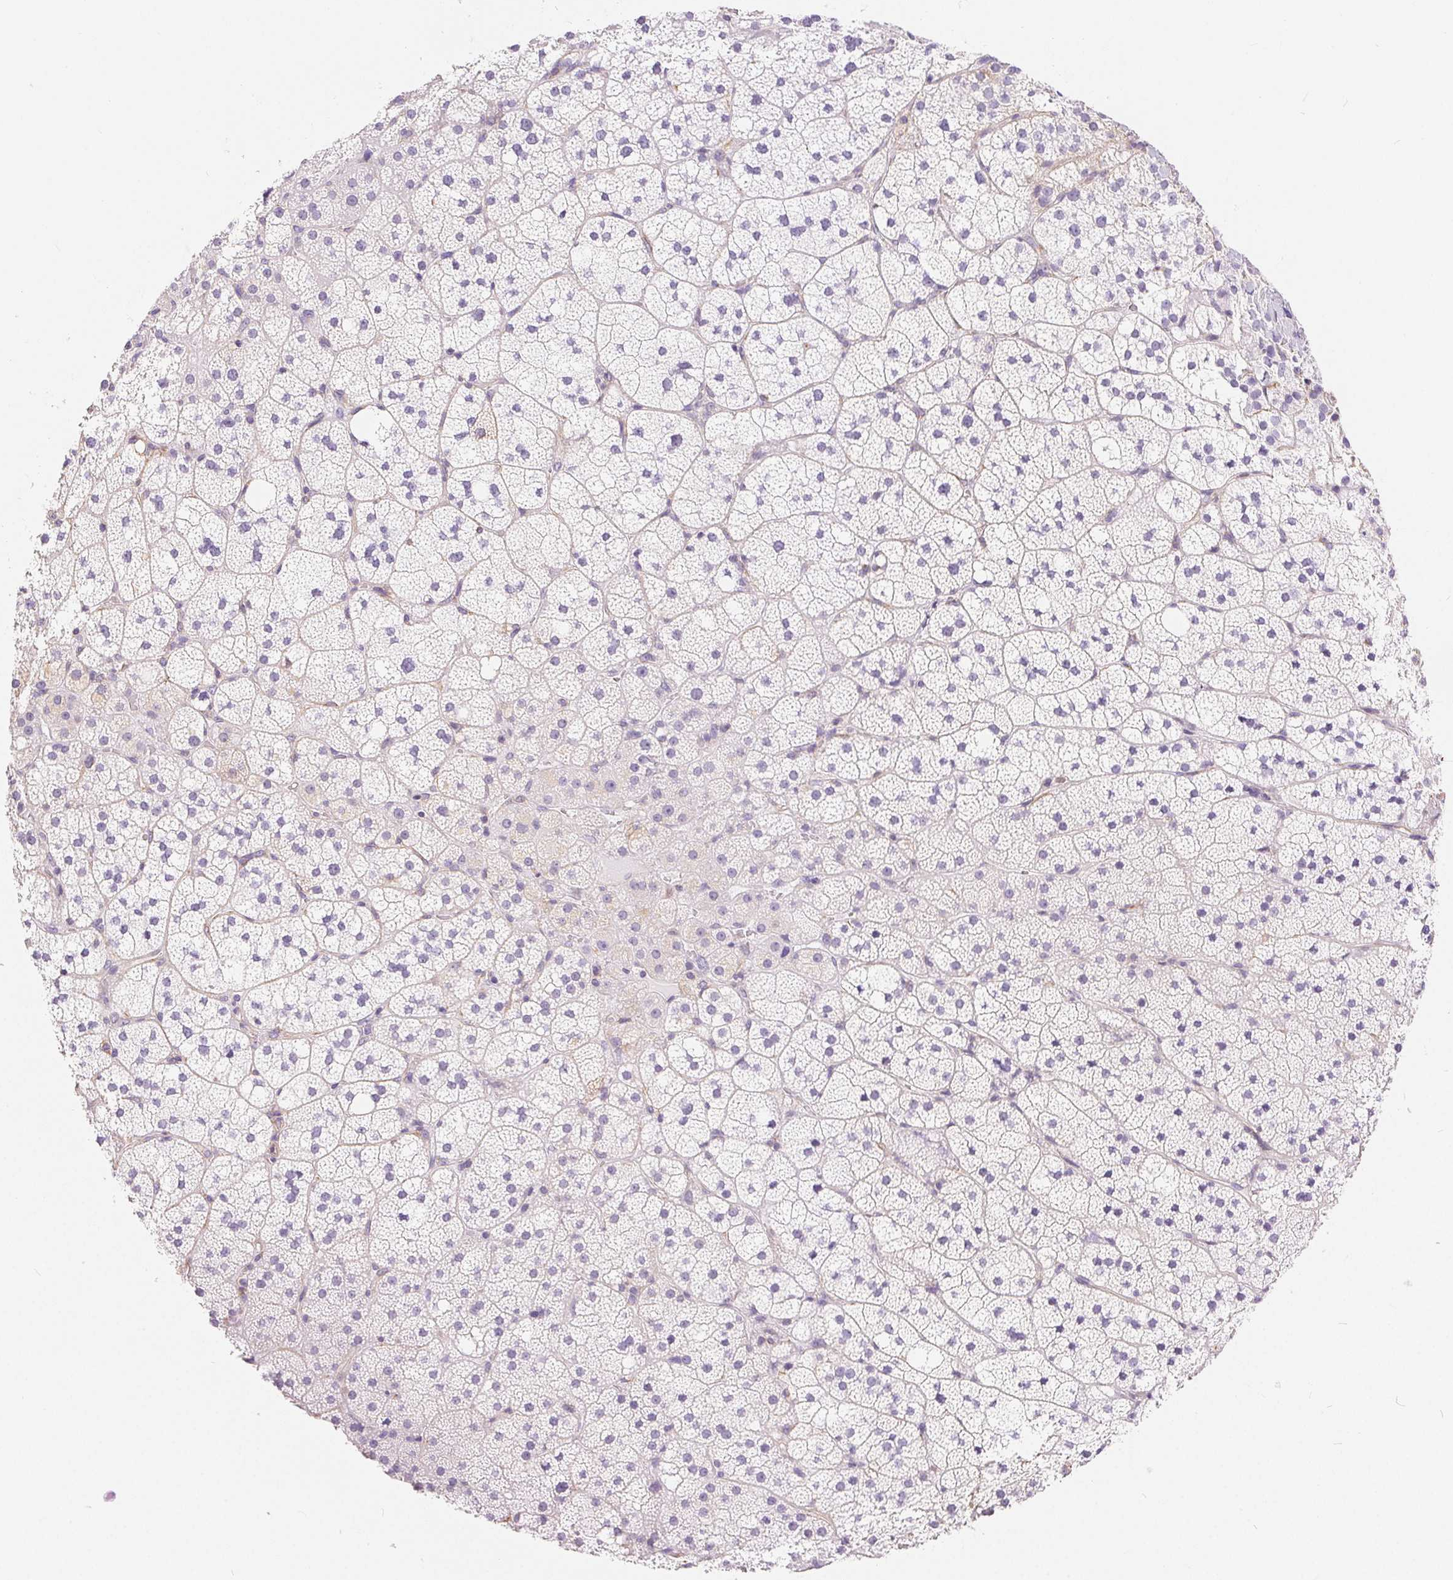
{"staining": {"intensity": "negative", "quantity": "none", "location": "none"}, "tissue": "adrenal gland", "cell_type": "Glandular cells", "image_type": "normal", "snomed": [{"axis": "morphology", "description": "Normal tissue, NOS"}, {"axis": "topography", "description": "Adrenal gland"}], "caption": "This image is of normal adrenal gland stained with immunohistochemistry to label a protein in brown with the nuclei are counter-stained blue. There is no positivity in glandular cells. Nuclei are stained in blue.", "gene": "GFAP", "patient": {"sex": "male", "age": 53}}